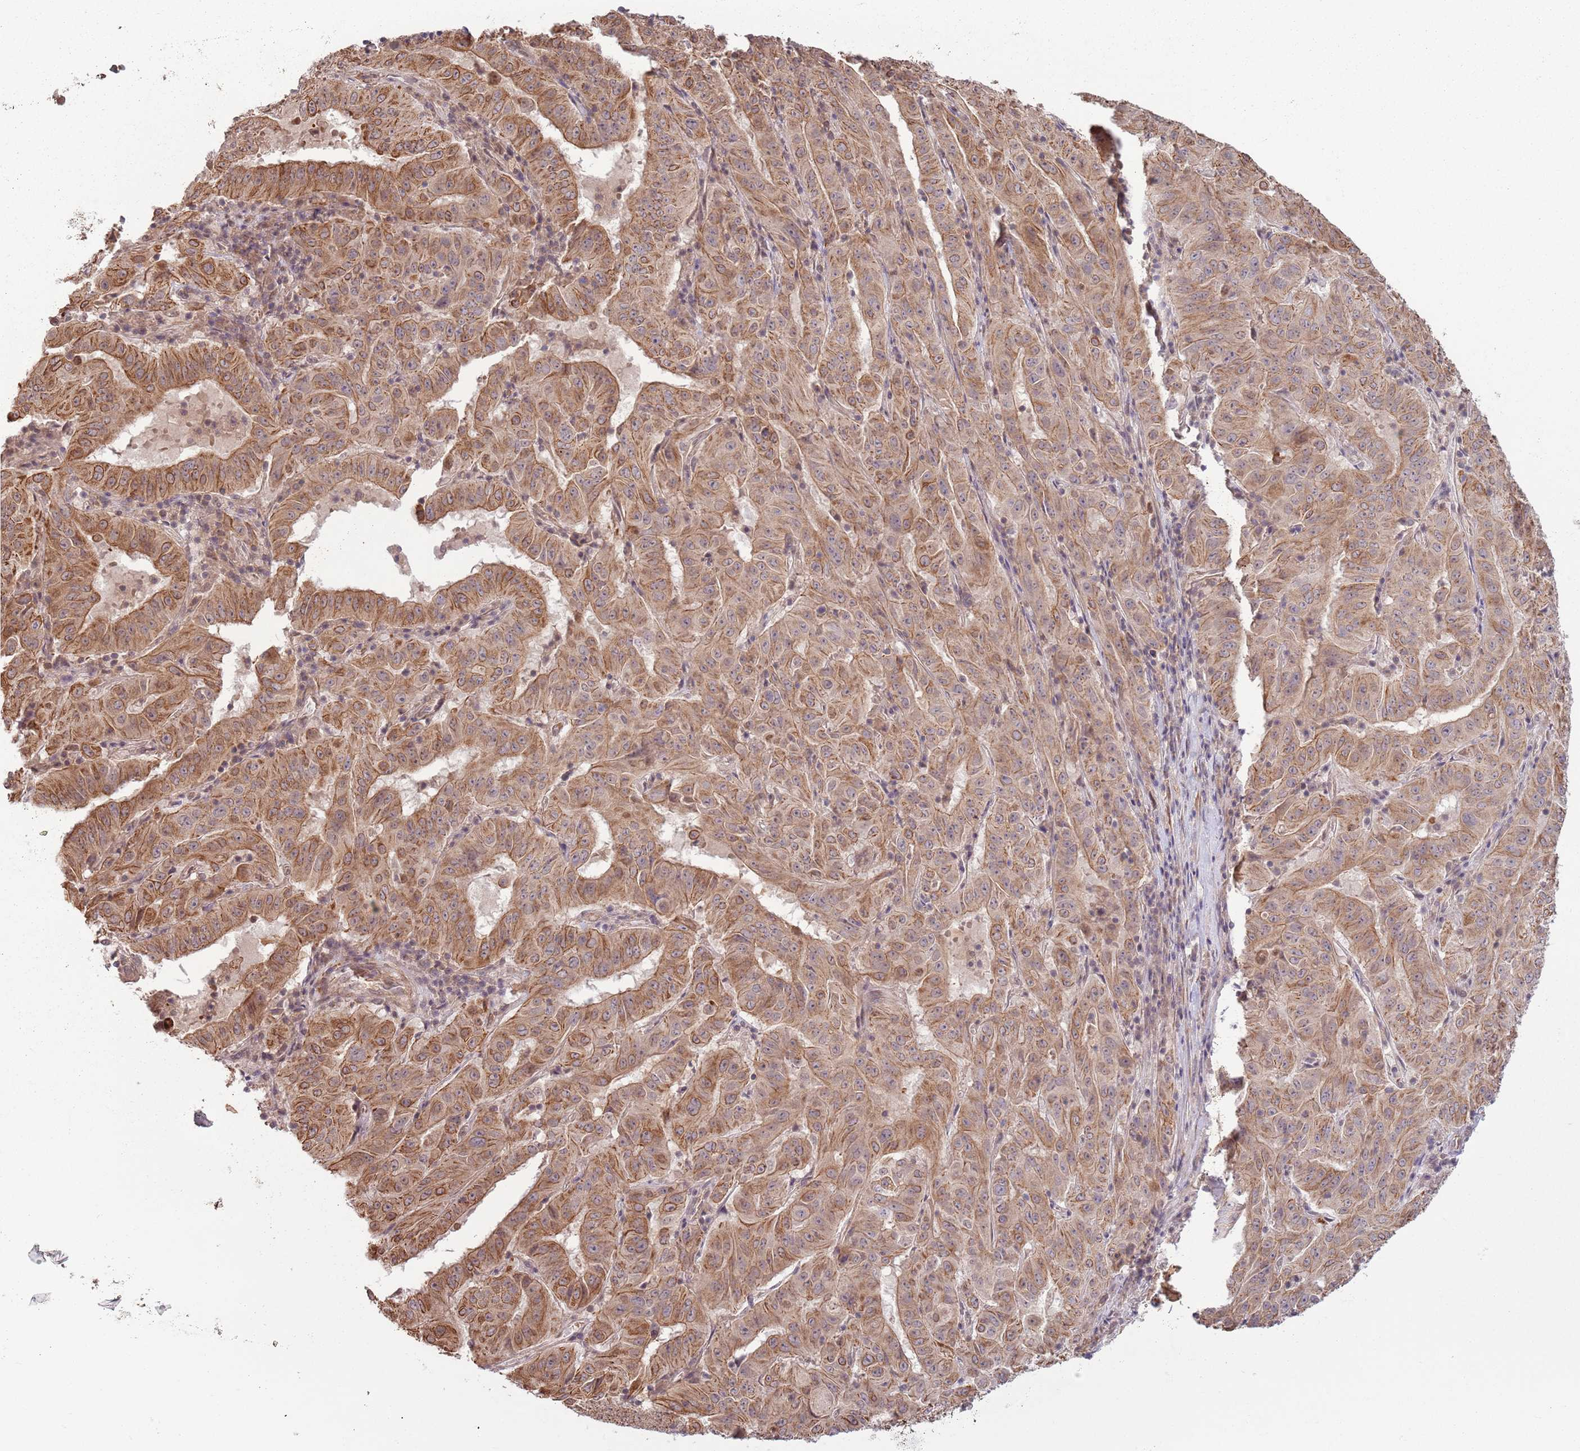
{"staining": {"intensity": "moderate", "quantity": ">75%", "location": "cytoplasmic/membranous"}, "tissue": "pancreatic cancer", "cell_type": "Tumor cells", "image_type": "cancer", "snomed": [{"axis": "morphology", "description": "Adenocarcinoma, NOS"}, {"axis": "topography", "description": "Pancreas"}], "caption": "This photomicrograph displays pancreatic cancer stained with immunohistochemistry (IHC) to label a protein in brown. The cytoplasmic/membranous of tumor cells show moderate positivity for the protein. Nuclei are counter-stained blue.", "gene": "CCDC154", "patient": {"sex": "male", "age": 63}}